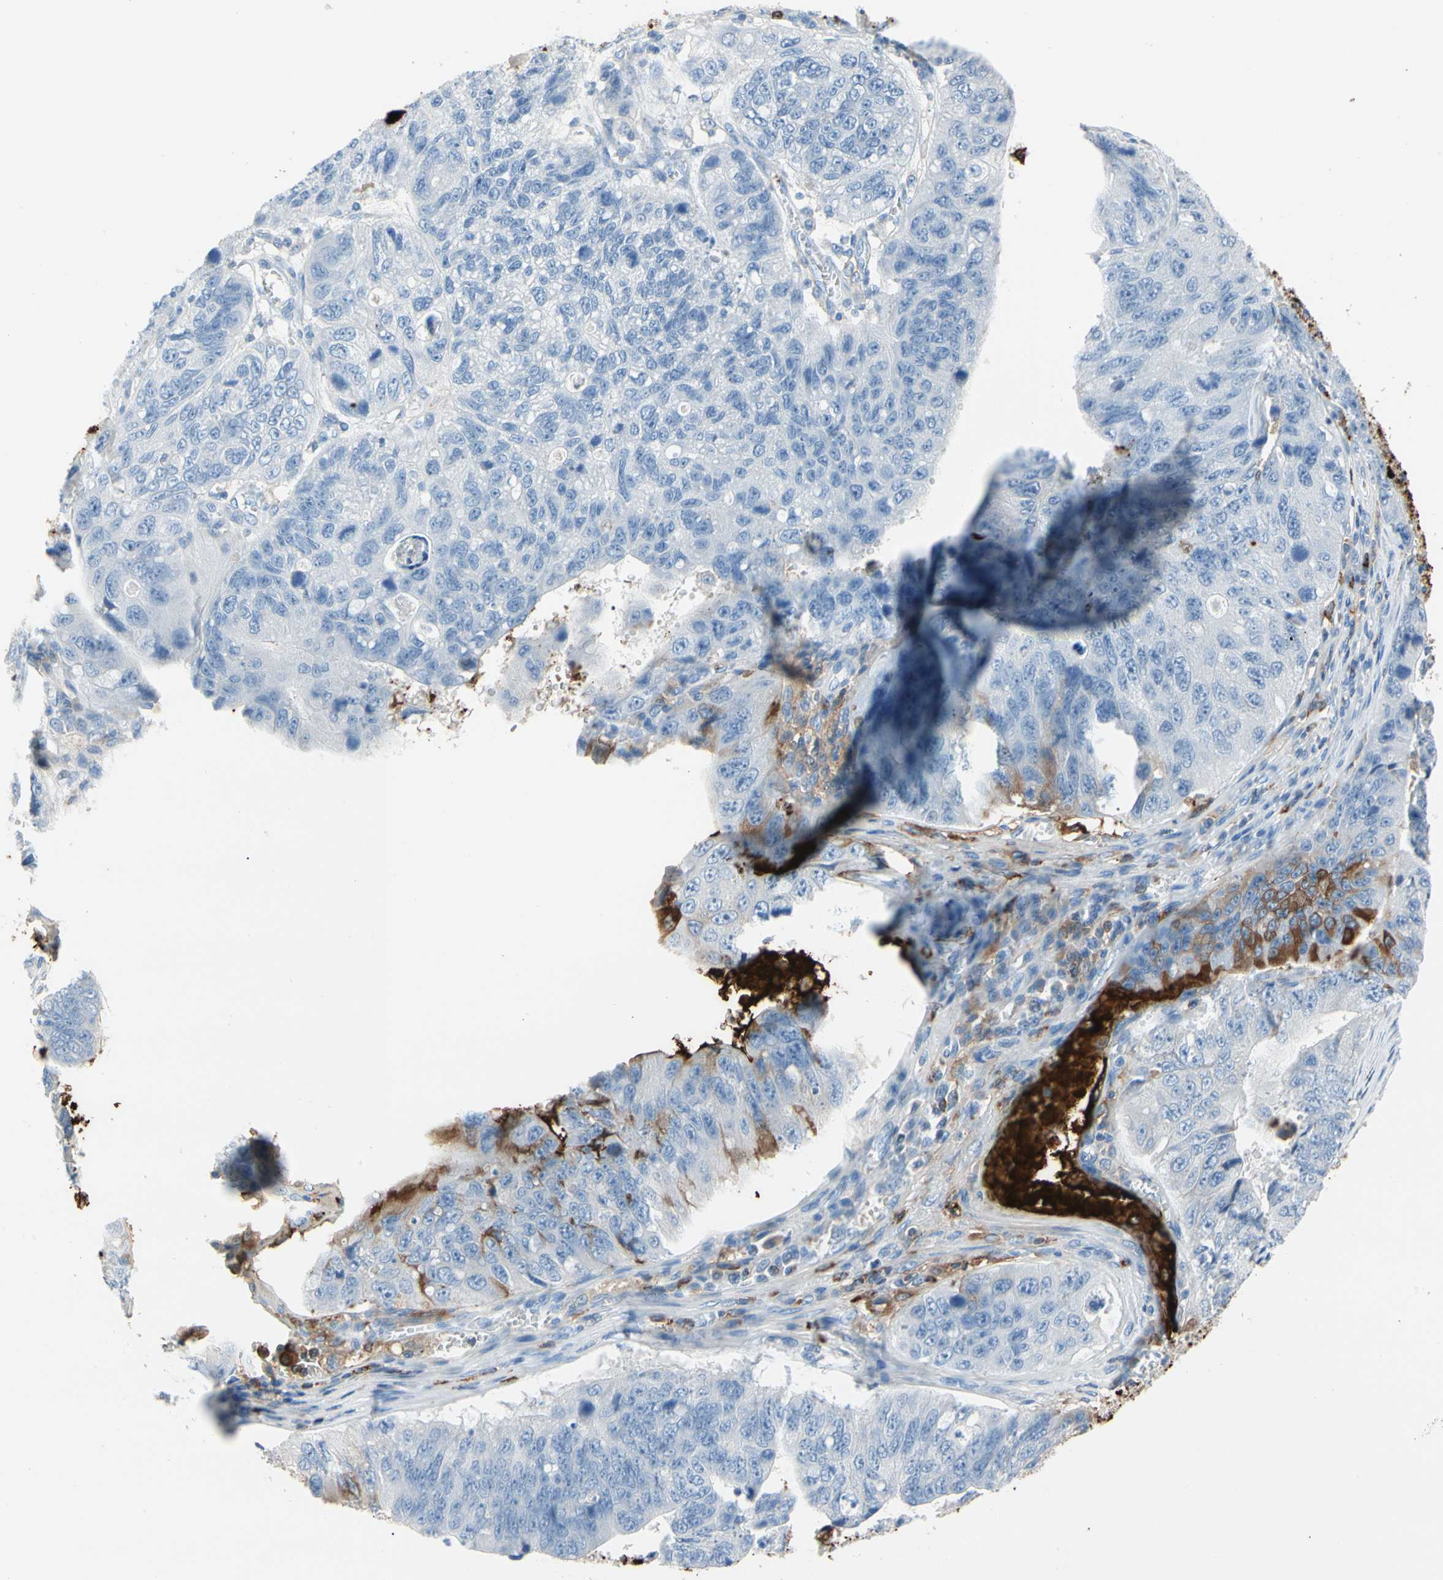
{"staining": {"intensity": "negative", "quantity": "none", "location": "none"}, "tissue": "stomach cancer", "cell_type": "Tumor cells", "image_type": "cancer", "snomed": [{"axis": "morphology", "description": "Adenocarcinoma, NOS"}, {"axis": "topography", "description": "Stomach"}], "caption": "Stomach adenocarcinoma stained for a protein using IHC shows no staining tumor cells.", "gene": "CLEC4A", "patient": {"sex": "male", "age": 59}}